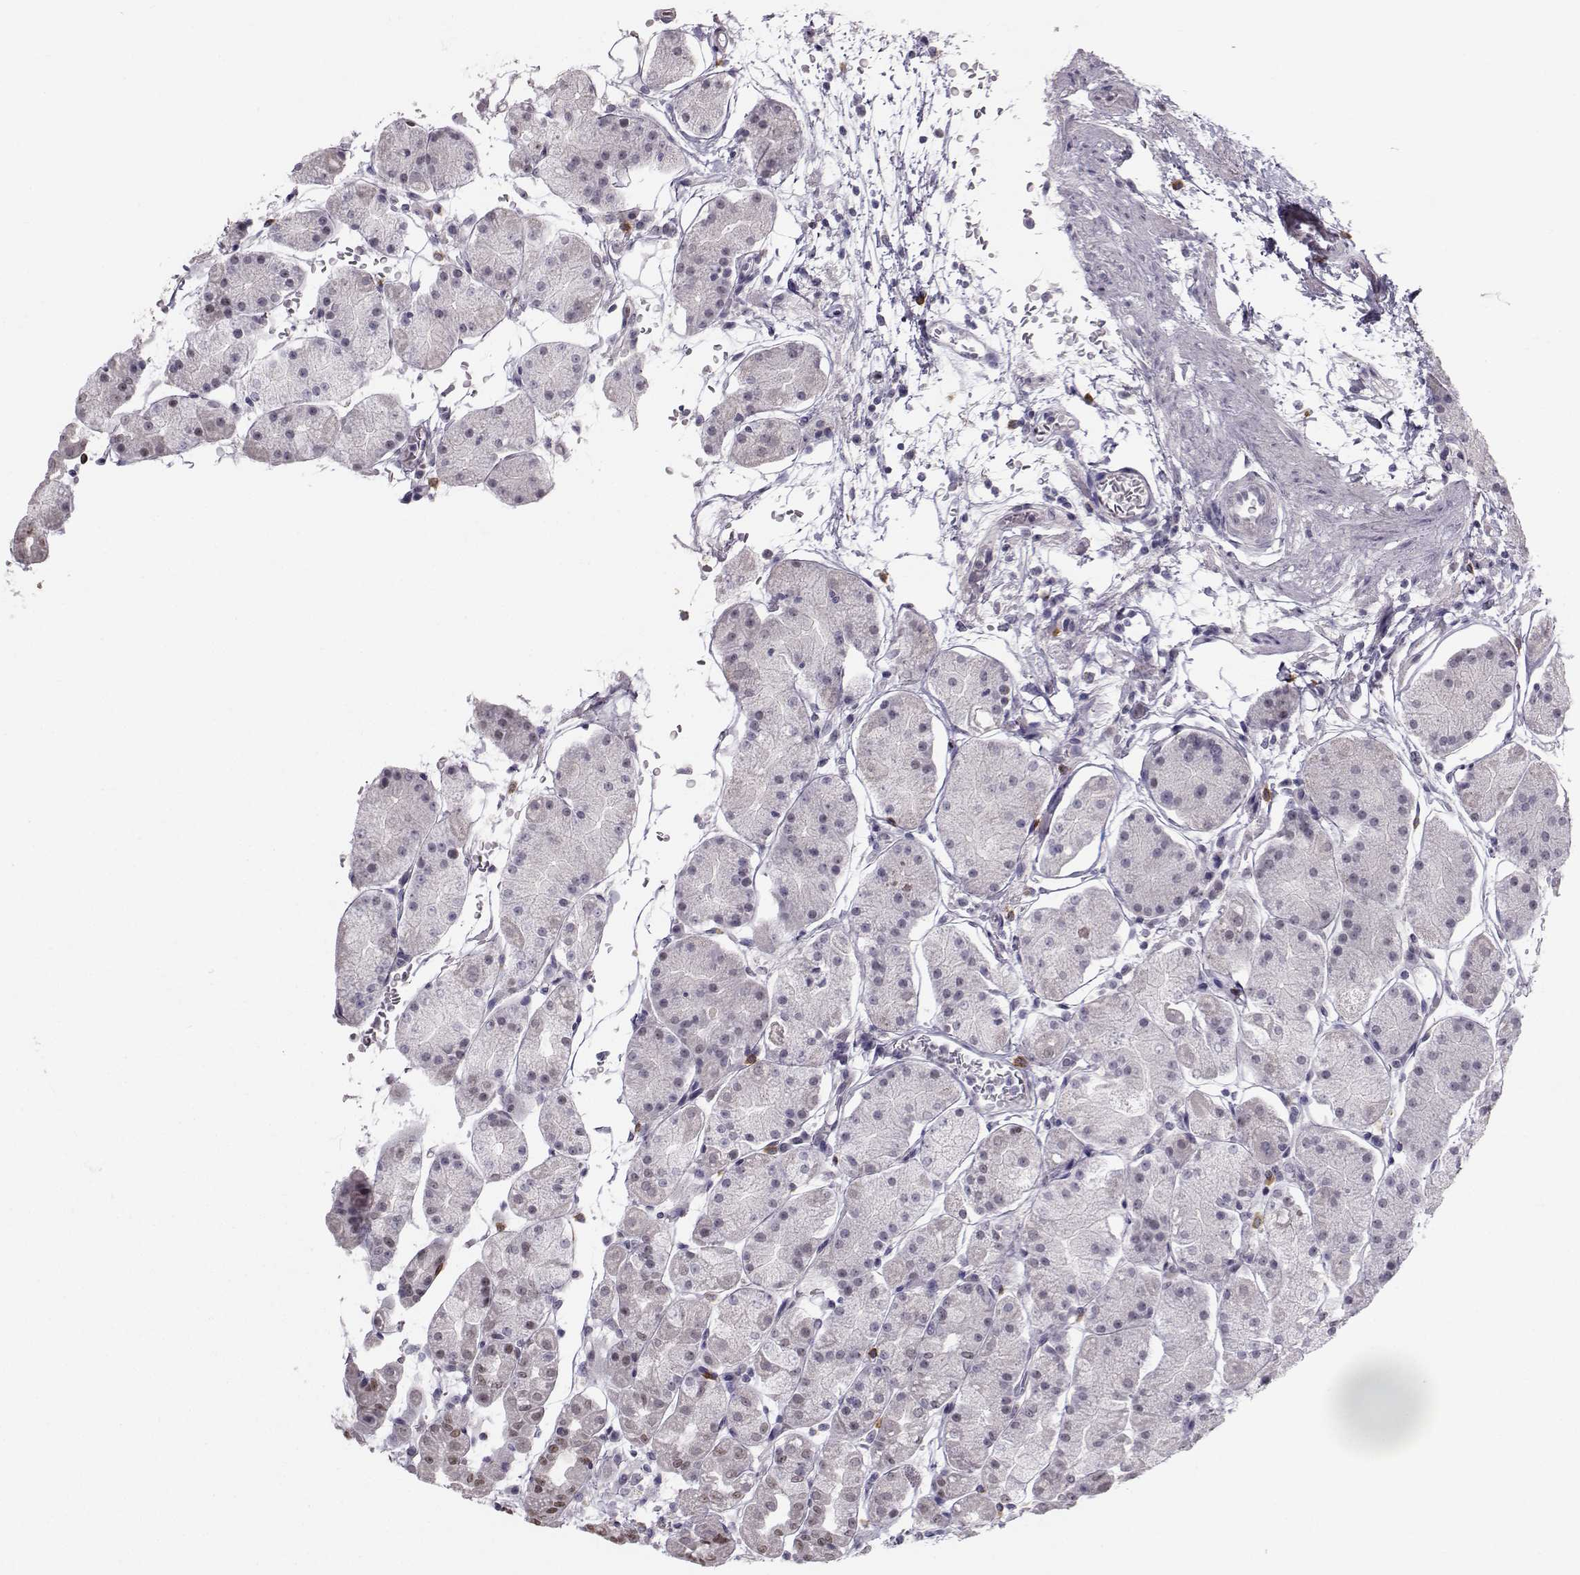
{"staining": {"intensity": "weak", "quantity": "<25%", "location": "nuclear"}, "tissue": "stomach", "cell_type": "Glandular cells", "image_type": "normal", "snomed": [{"axis": "morphology", "description": "Normal tissue, NOS"}, {"axis": "topography", "description": "Stomach"}], "caption": "Stomach stained for a protein using IHC demonstrates no positivity glandular cells.", "gene": "LRP8", "patient": {"sex": "male", "age": 54}}